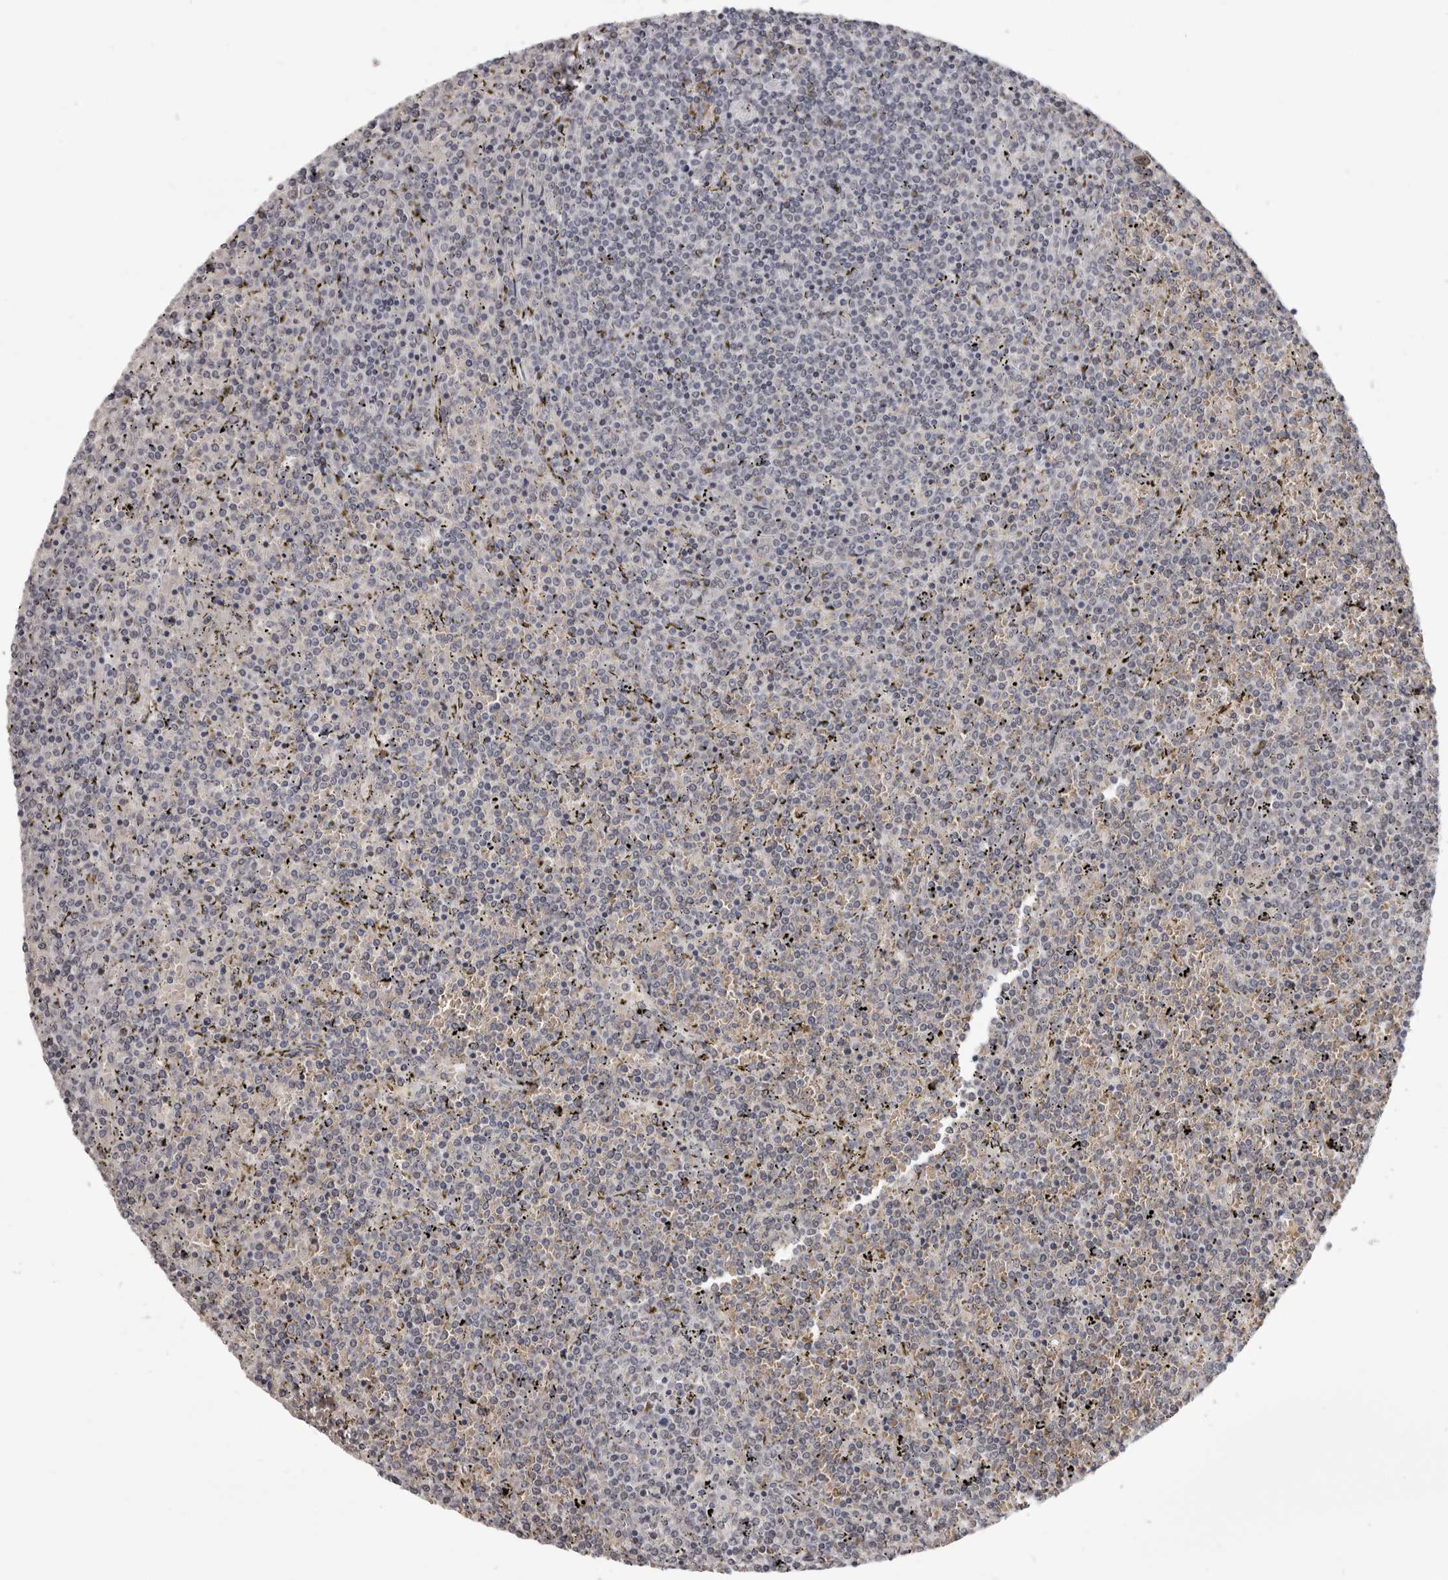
{"staining": {"intensity": "negative", "quantity": "none", "location": "none"}, "tissue": "lymphoma", "cell_type": "Tumor cells", "image_type": "cancer", "snomed": [{"axis": "morphology", "description": "Malignant lymphoma, non-Hodgkin's type, Low grade"}, {"axis": "topography", "description": "Spleen"}], "caption": "A high-resolution photomicrograph shows IHC staining of lymphoma, which reveals no significant positivity in tumor cells. (DAB IHC, high magnification).", "gene": "CGN", "patient": {"sex": "female", "age": 19}}